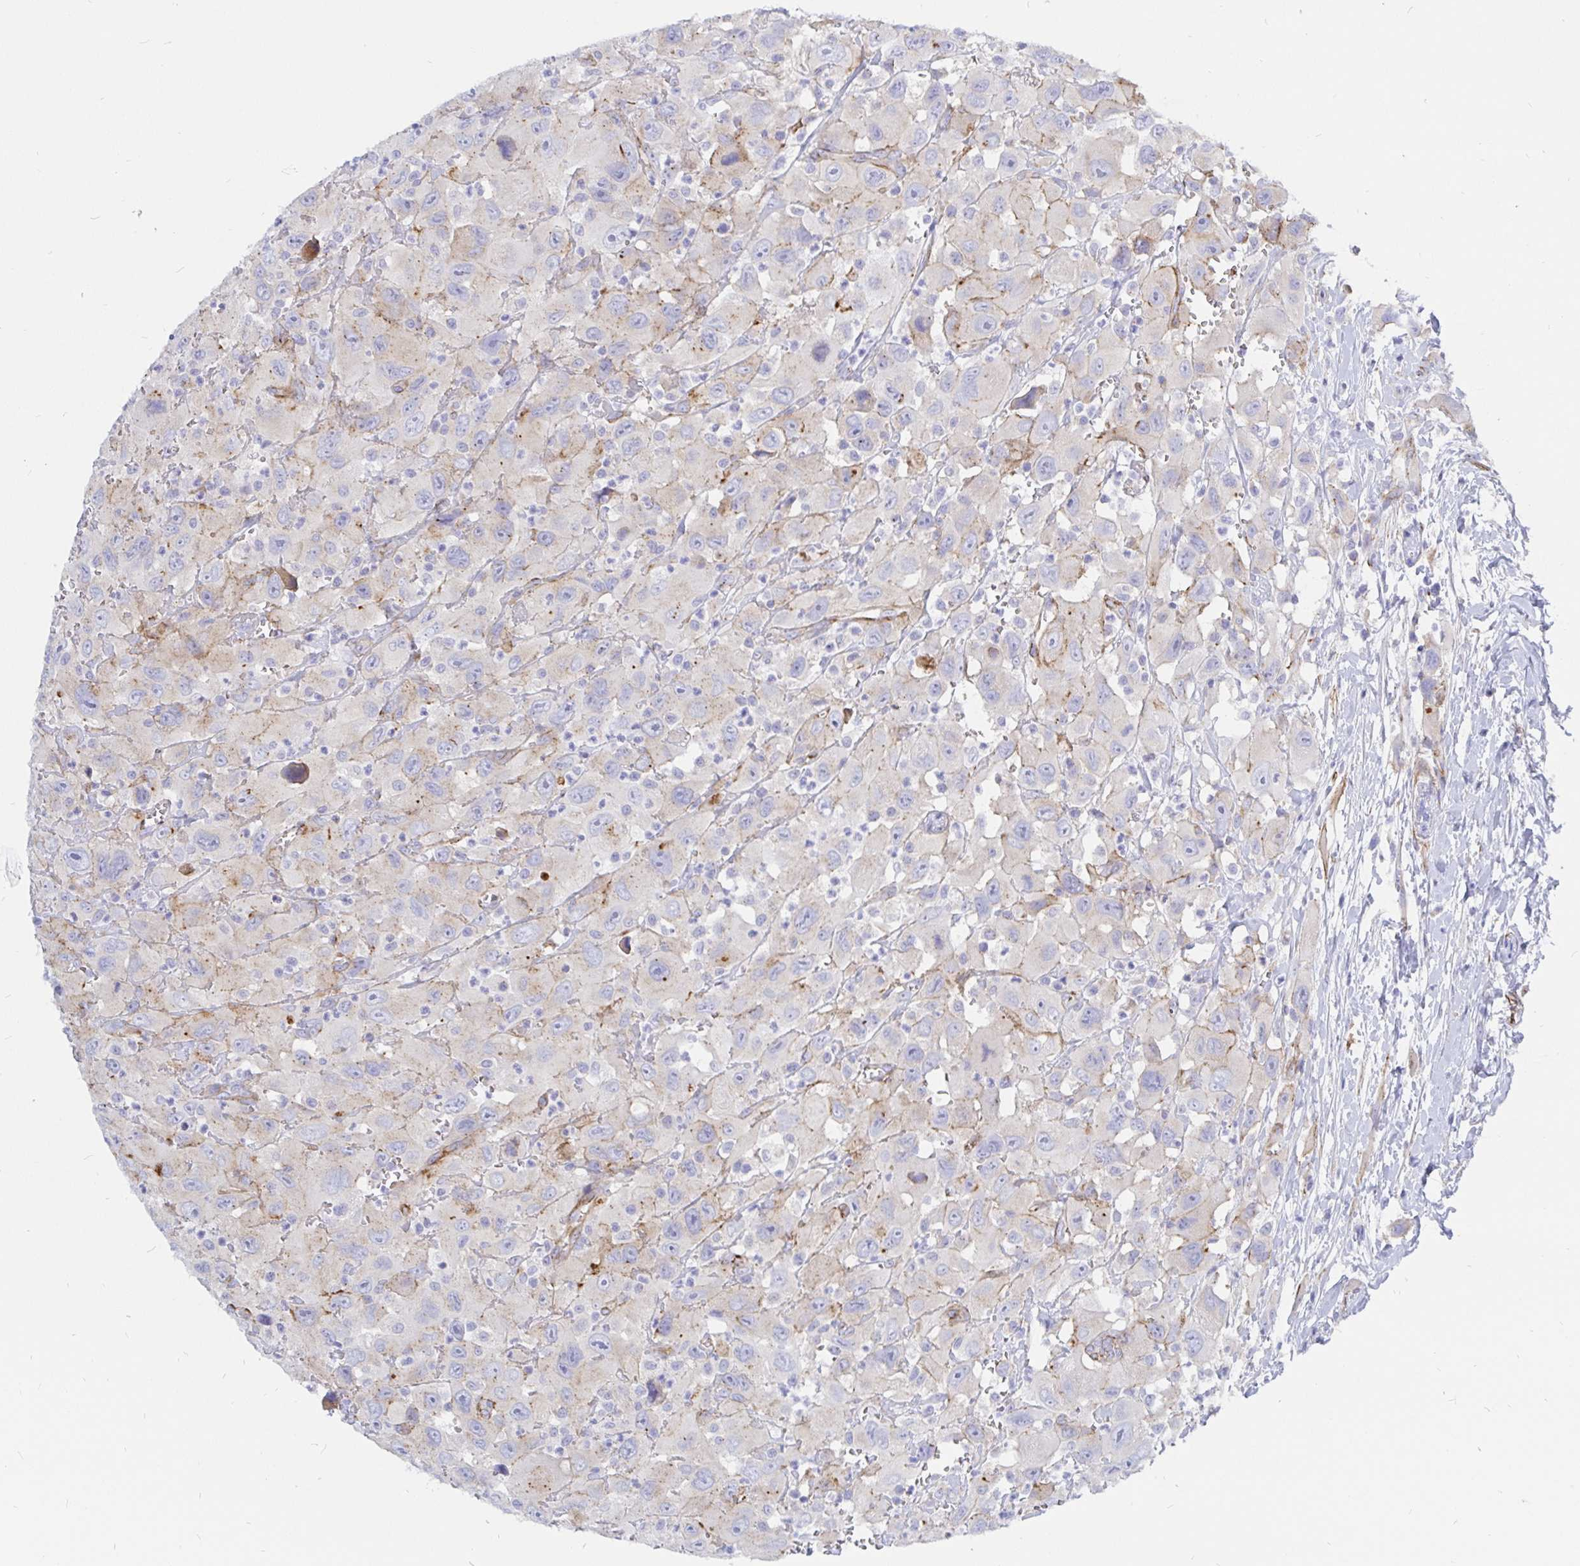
{"staining": {"intensity": "weak", "quantity": "<25%", "location": "cytoplasmic/membranous"}, "tissue": "head and neck cancer", "cell_type": "Tumor cells", "image_type": "cancer", "snomed": [{"axis": "morphology", "description": "Squamous cell carcinoma, NOS"}, {"axis": "morphology", "description": "Squamous cell carcinoma, metastatic, NOS"}, {"axis": "topography", "description": "Oral tissue"}, {"axis": "topography", "description": "Head-Neck"}], "caption": "IHC of human squamous cell carcinoma (head and neck) reveals no staining in tumor cells.", "gene": "COX16", "patient": {"sex": "female", "age": 85}}